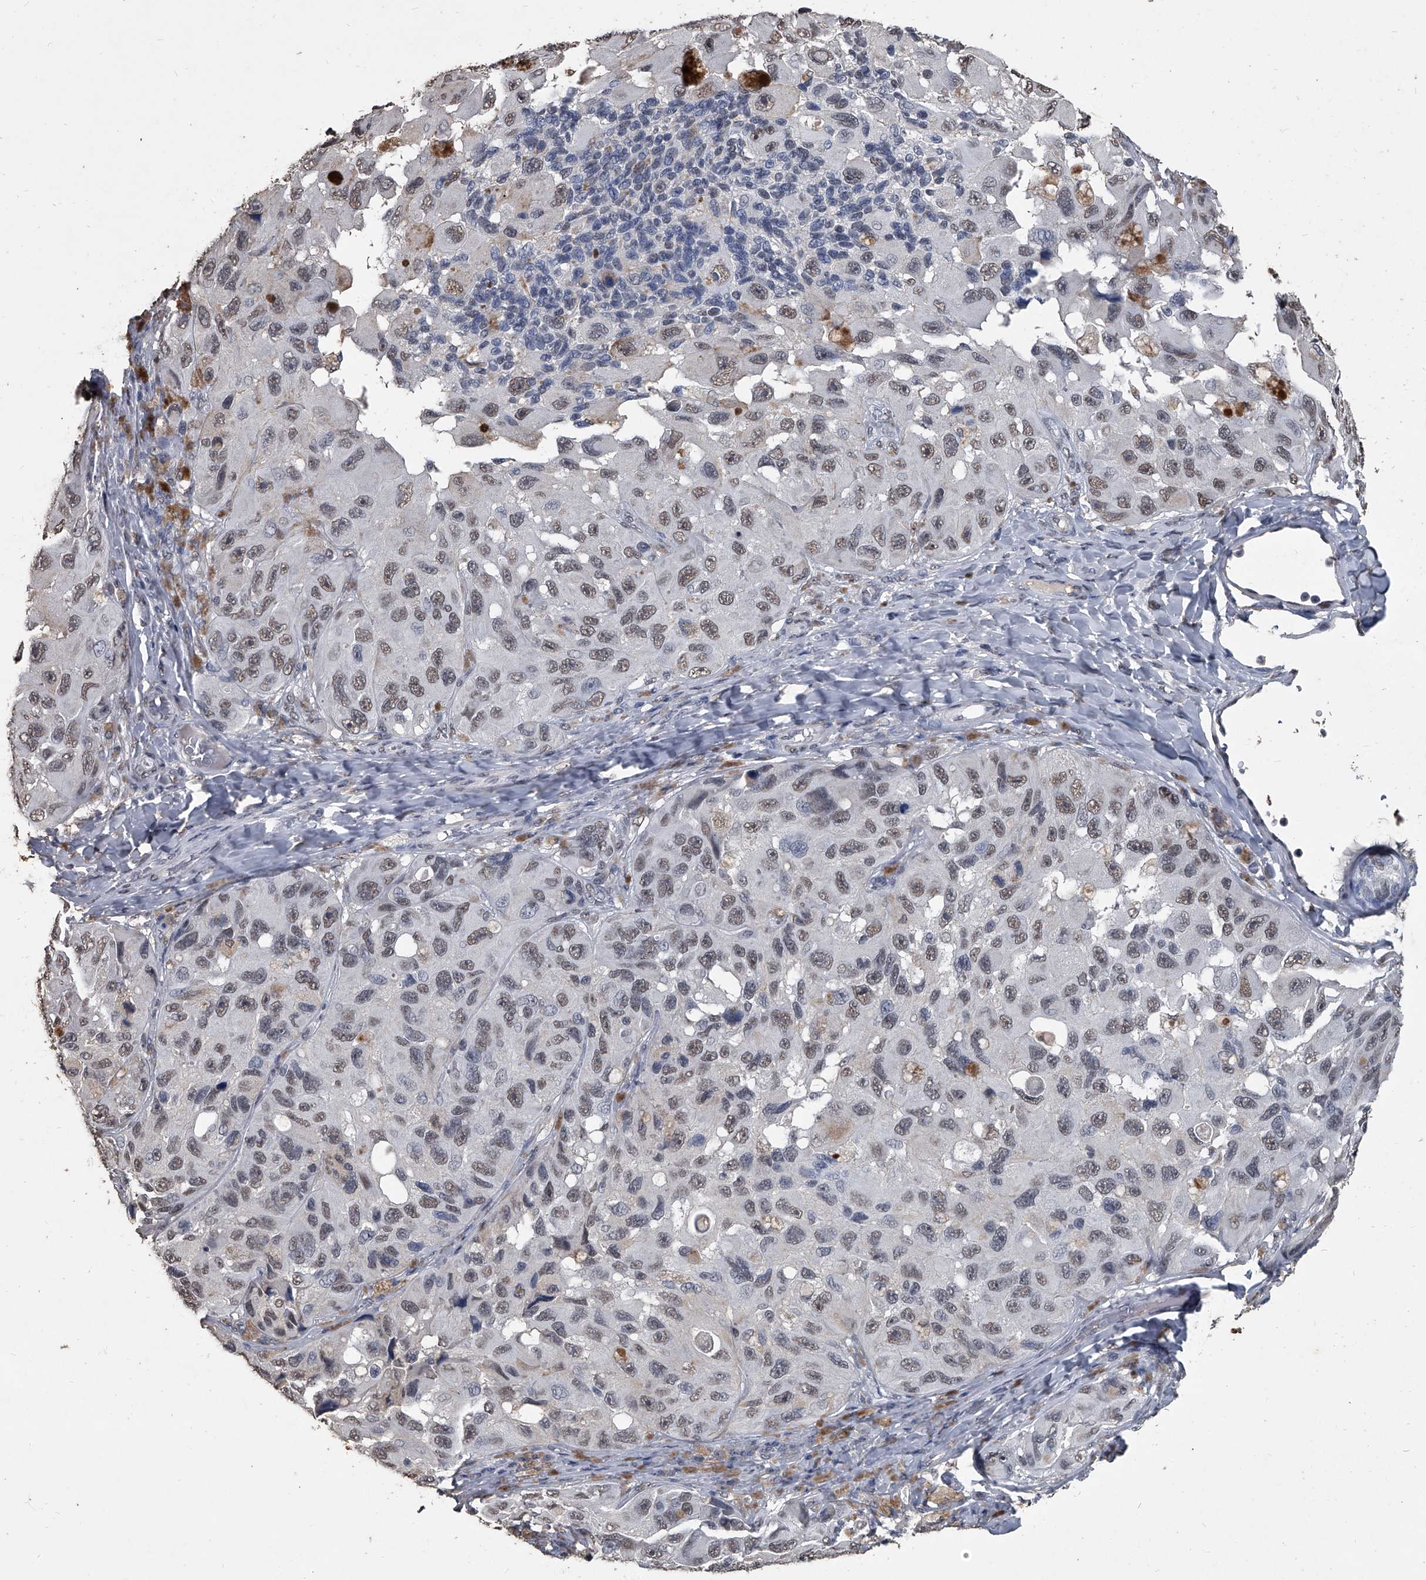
{"staining": {"intensity": "weak", "quantity": "25%-75%", "location": "nuclear"}, "tissue": "melanoma", "cell_type": "Tumor cells", "image_type": "cancer", "snomed": [{"axis": "morphology", "description": "Malignant melanoma, NOS"}, {"axis": "topography", "description": "Skin"}], "caption": "Immunohistochemistry histopathology image of malignant melanoma stained for a protein (brown), which shows low levels of weak nuclear staining in approximately 25%-75% of tumor cells.", "gene": "MATR3", "patient": {"sex": "female", "age": 73}}